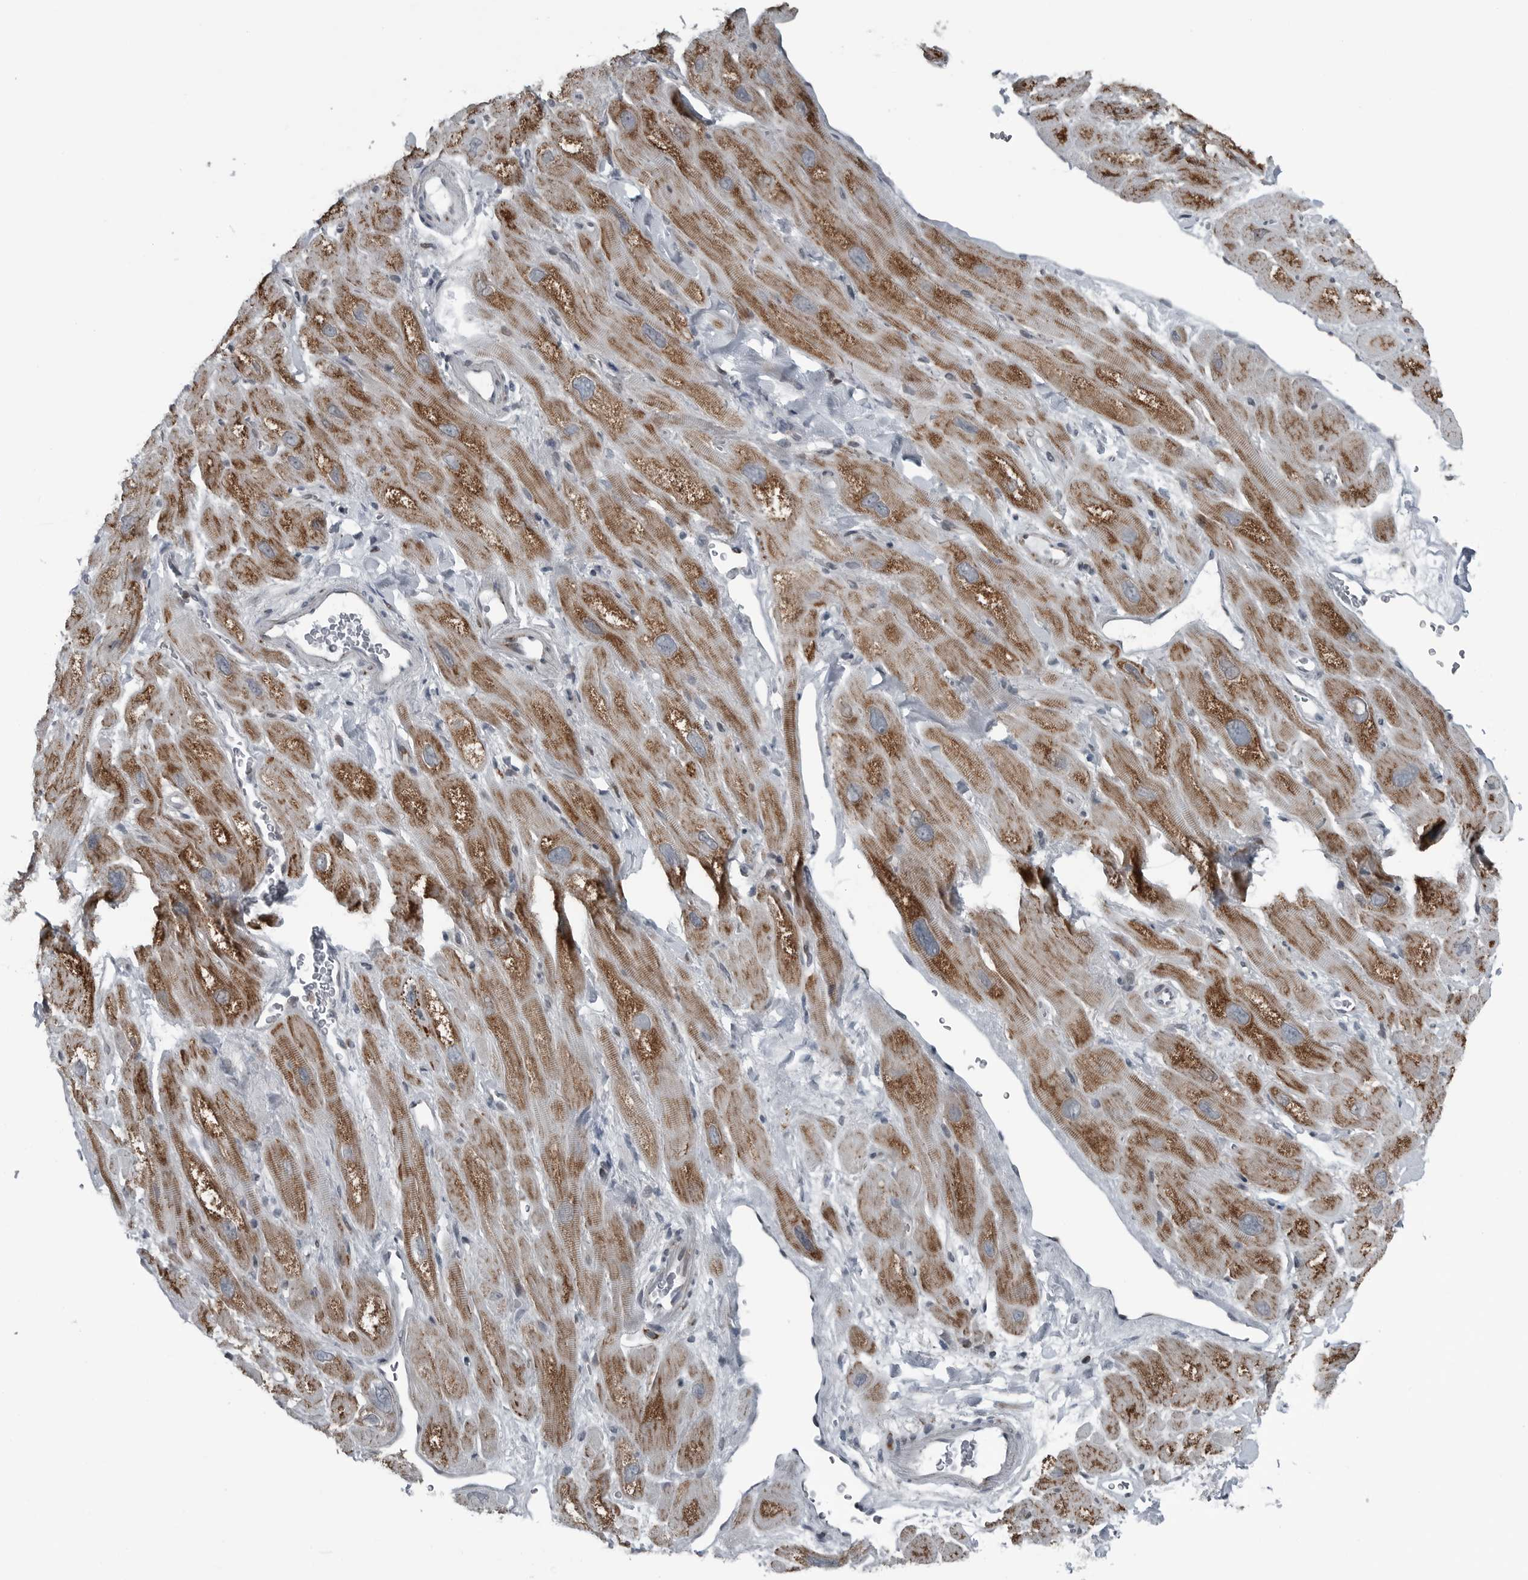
{"staining": {"intensity": "moderate", "quantity": ">75%", "location": "cytoplasmic/membranous"}, "tissue": "heart muscle", "cell_type": "Cardiomyocytes", "image_type": "normal", "snomed": [{"axis": "morphology", "description": "Normal tissue, NOS"}, {"axis": "topography", "description": "Heart"}], "caption": "A medium amount of moderate cytoplasmic/membranous staining is appreciated in about >75% of cardiomyocytes in unremarkable heart muscle. Using DAB (3,3'-diaminobenzidine) (brown) and hematoxylin (blue) stains, captured at high magnification using brightfield microscopy.", "gene": "GAK", "patient": {"sex": "male", "age": 49}}